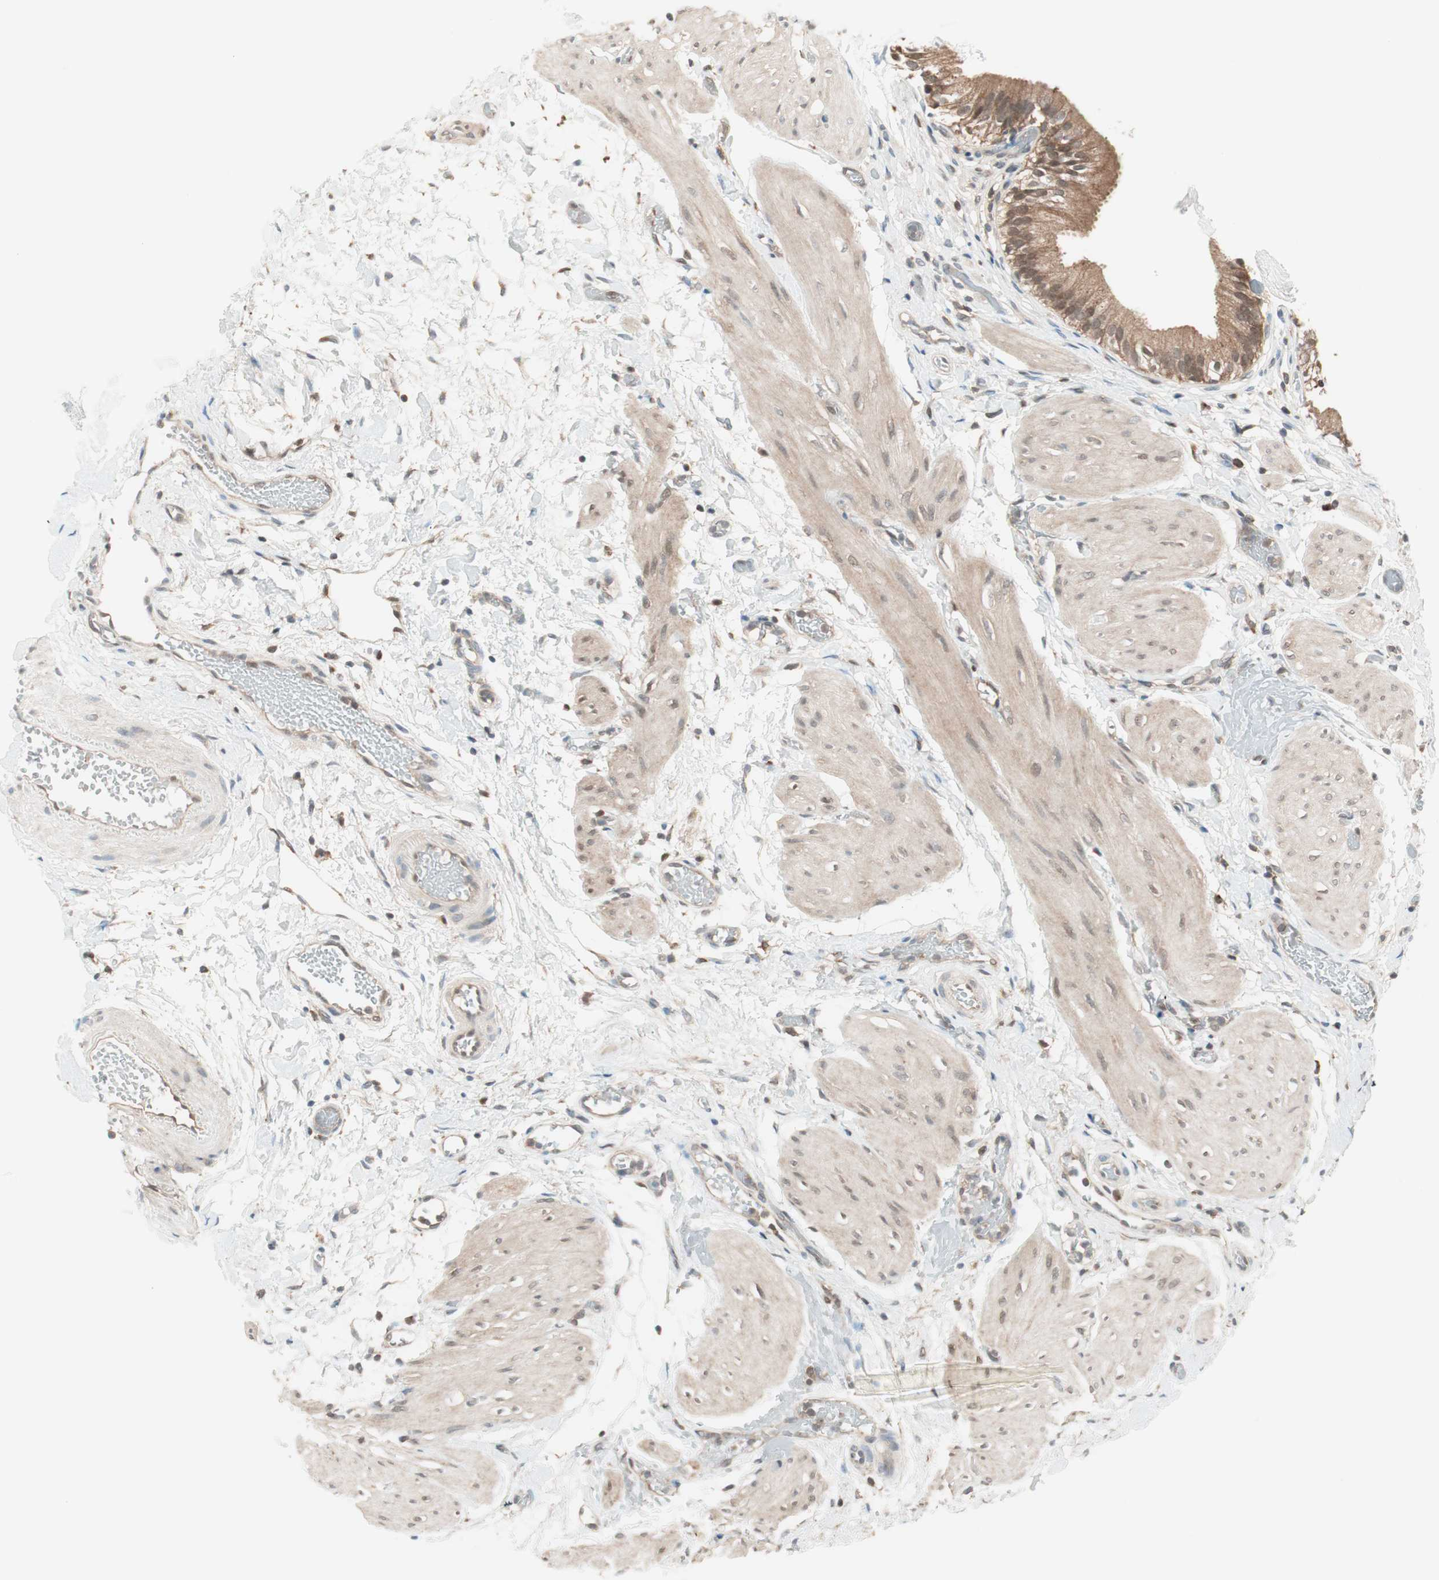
{"staining": {"intensity": "moderate", "quantity": ">75%", "location": "cytoplasmic/membranous"}, "tissue": "gallbladder", "cell_type": "Glandular cells", "image_type": "normal", "snomed": [{"axis": "morphology", "description": "Normal tissue, NOS"}, {"axis": "topography", "description": "Gallbladder"}], "caption": "Immunohistochemical staining of benign gallbladder reveals moderate cytoplasmic/membranous protein staining in approximately >75% of glandular cells.", "gene": "GALT", "patient": {"sex": "male", "age": 65}}